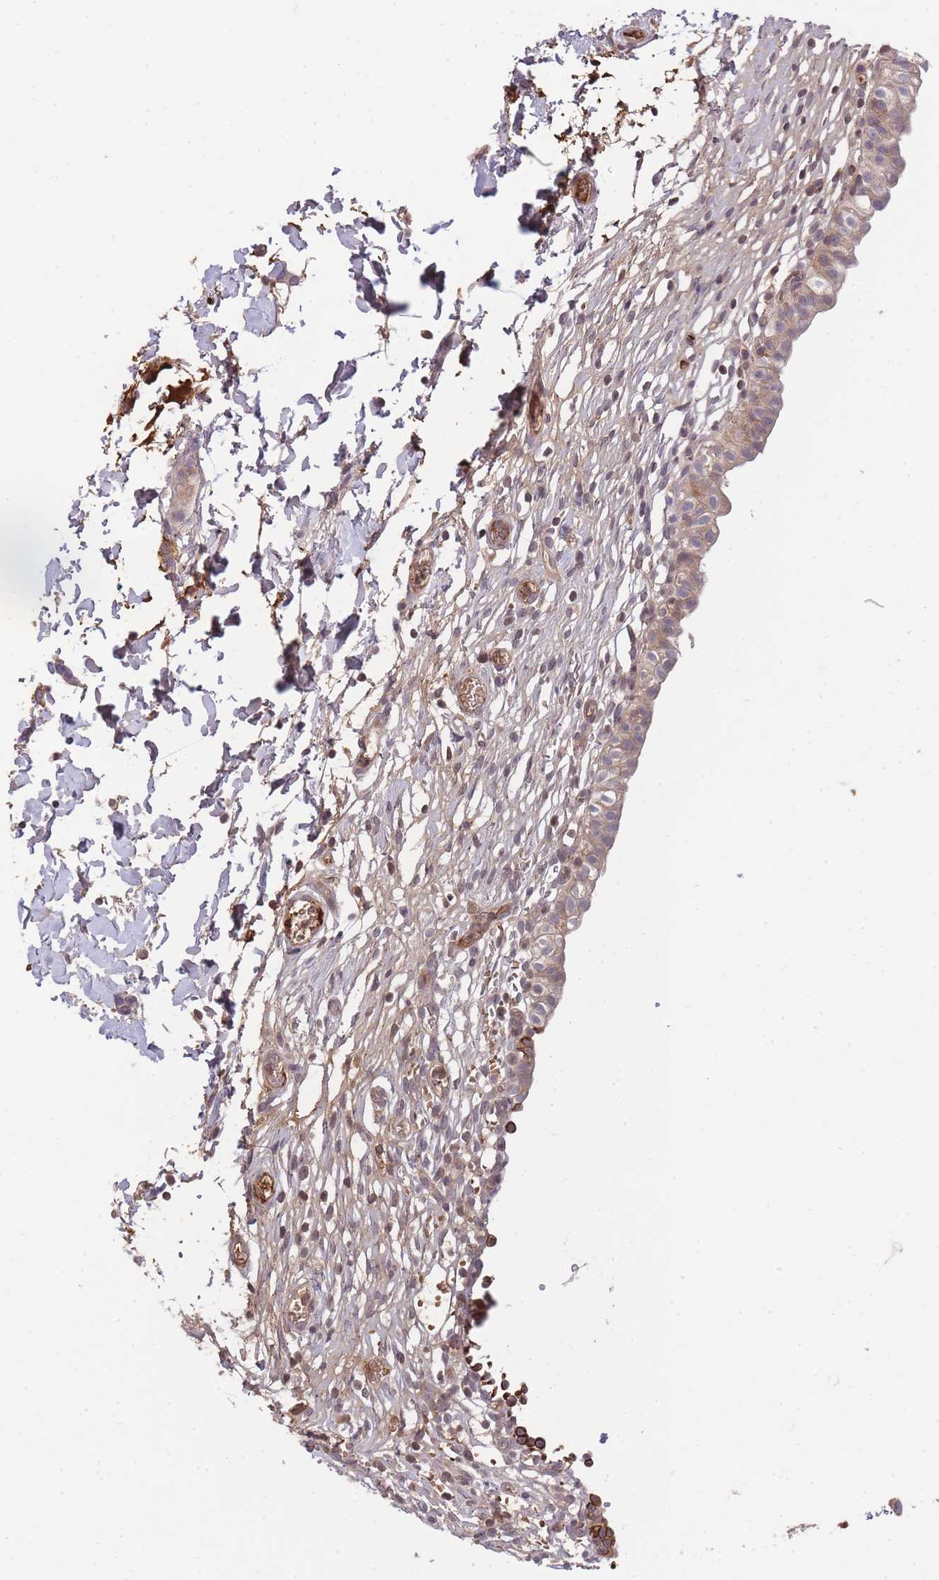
{"staining": {"intensity": "moderate", "quantity": "25%-75%", "location": "cytoplasmic/membranous"}, "tissue": "urinary bladder", "cell_type": "Urothelial cells", "image_type": "normal", "snomed": [{"axis": "morphology", "description": "Normal tissue, NOS"}, {"axis": "topography", "description": "Urinary bladder"}, {"axis": "topography", "description": "Peripheral nerve tissue"}], "caption": "Moderate cytoplasmic/membranous staining is appreciated in approximately 25%-75% of urothelial cells in benign urinary bladder.", "gene": "RALGDS", "patient": {"sex": "male", "age": 55}}